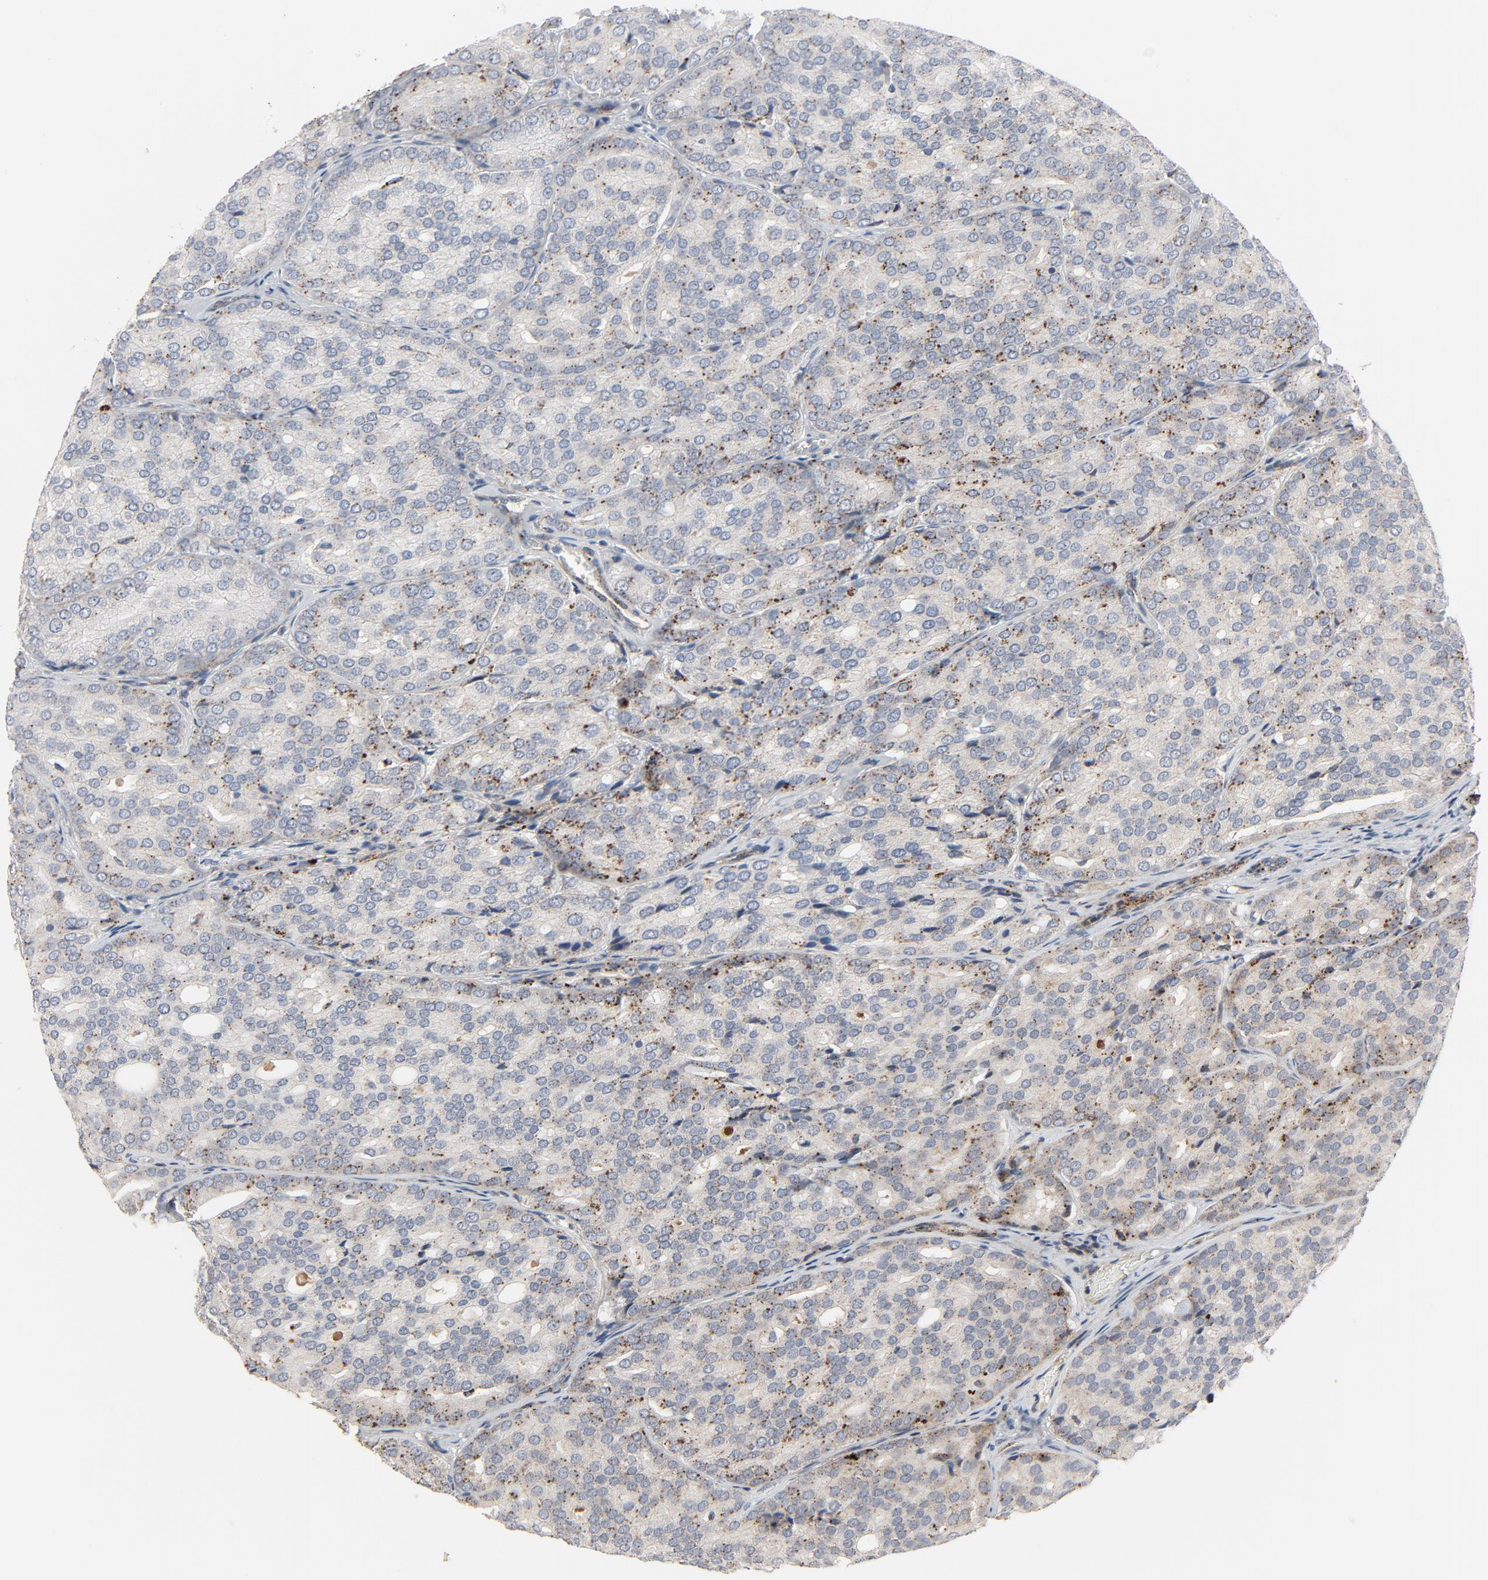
{"staining": {"intensity": "strong", "quantity": "25%-75%", "location": "cytoplasmic/membranous"}, "tissue": "prostate cancer", "cell_type": "Tumor cells", "image_type": "cancer", "snomed": [{"axis": "morphology", "description": "Adenocarcinoma, High grade"}, {"axis": "topography", "description": "Prostate"}], "caption": "Protein staining by immunohistochemistry (IHC) shows strong cytoplasmic/membranous expression in about 25%-75% of tumor cells in prostate cancer. (DAB (3,3'-diaminobenzidine) = brown stain, brightfield microscopy at high magnification).", "gene": "AKT2", "patient": {"sex": "male", "age": 64}}